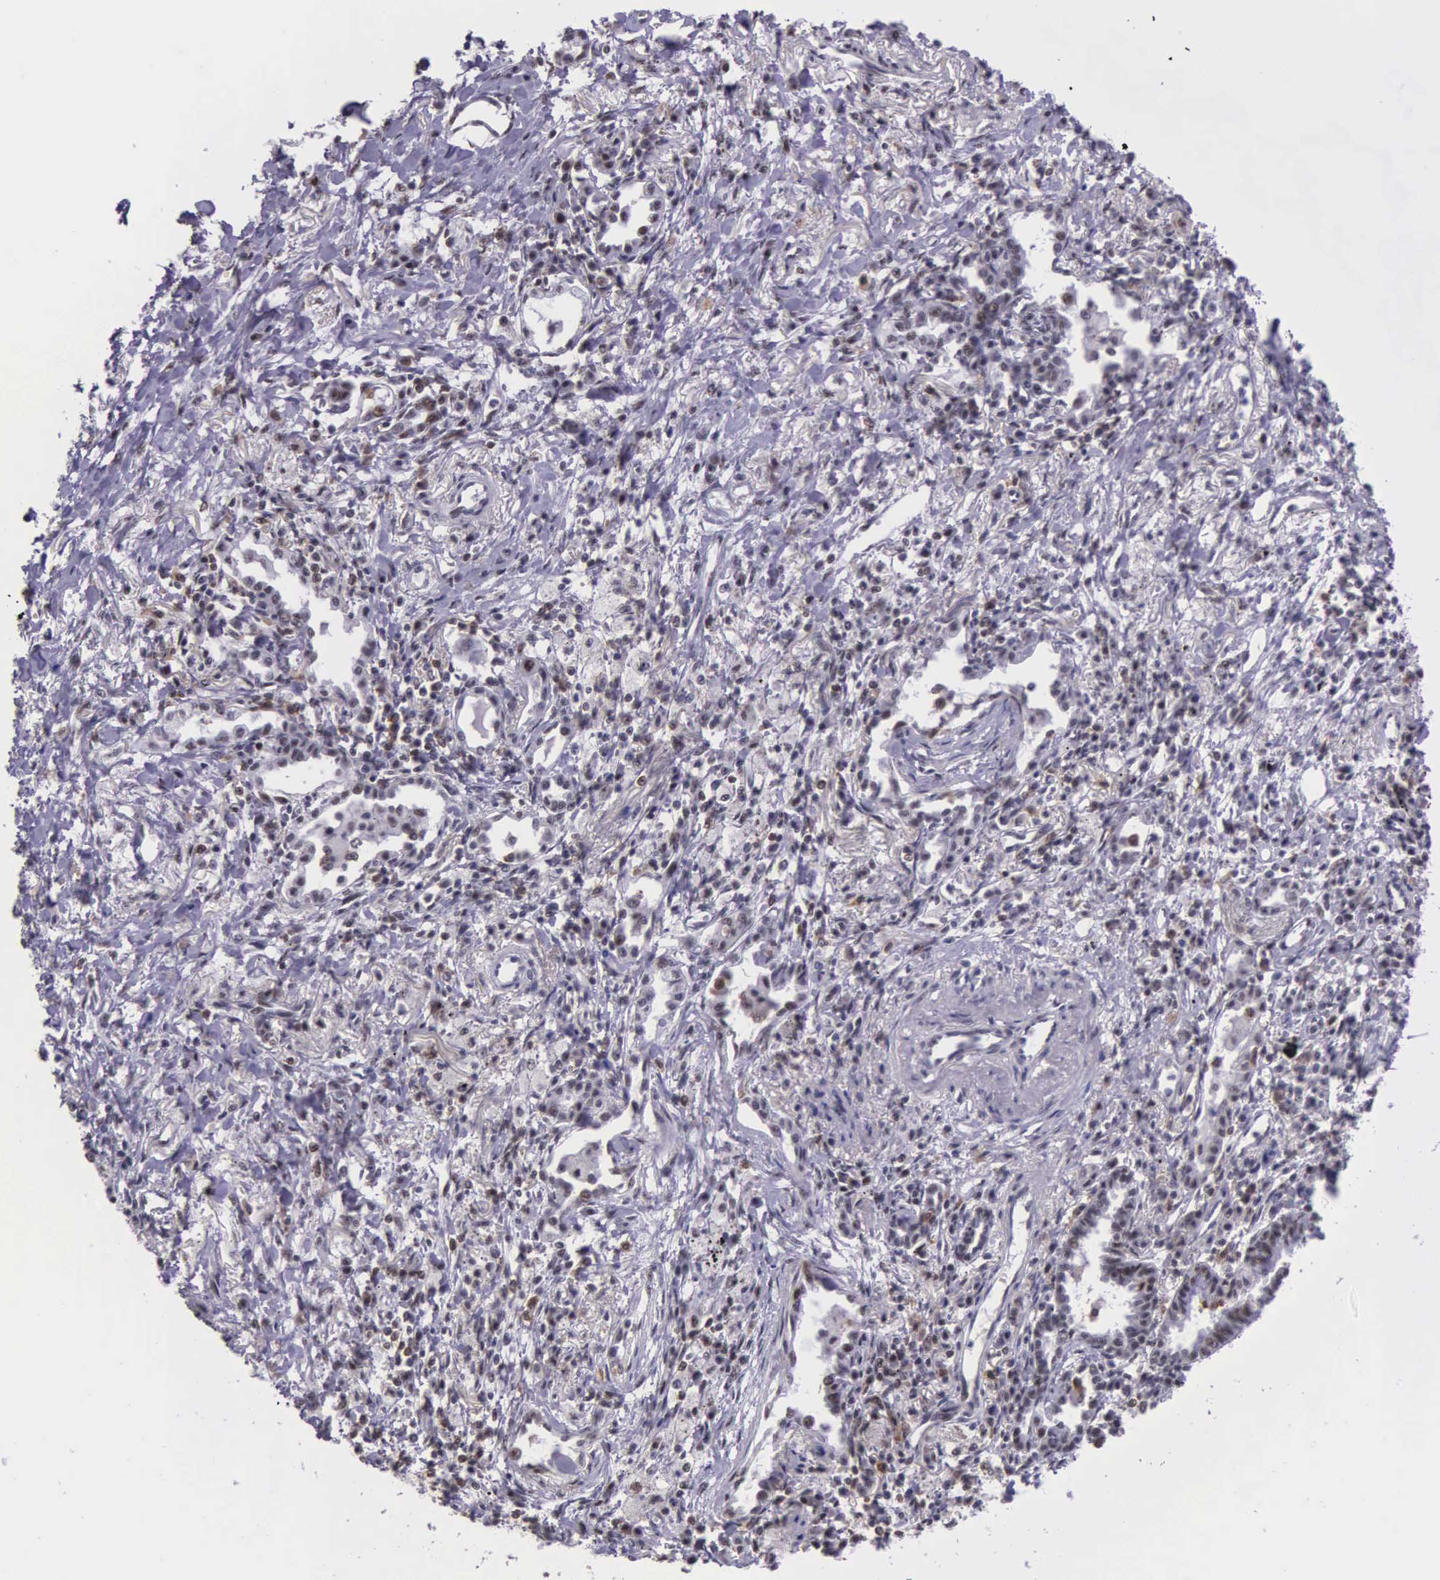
{"staining": {"intensity": "weak", "quantity": "25%-75%", "location": "nuclear"}, "tissue": "lung cancer", "cell_type": "Tumor cells", "image_type": "cancer", "snomed": [{"axis": "morphology", "description": "Adenocarcinoma, NOS"}, {"axis": "topography", "description": "Lung"}], "caption": "Immunohistochemistry (IHC) image of neoplastic tissue: human adenocarcinoma (lung) stained using immunohistochemistry reveals low levels of weak protein expression localized specifically in the nuclear of tumor cells, appearing as a nuclear brown color.", "gene": "FAM47A", "patient": {"sex": "male", "age": 60}}